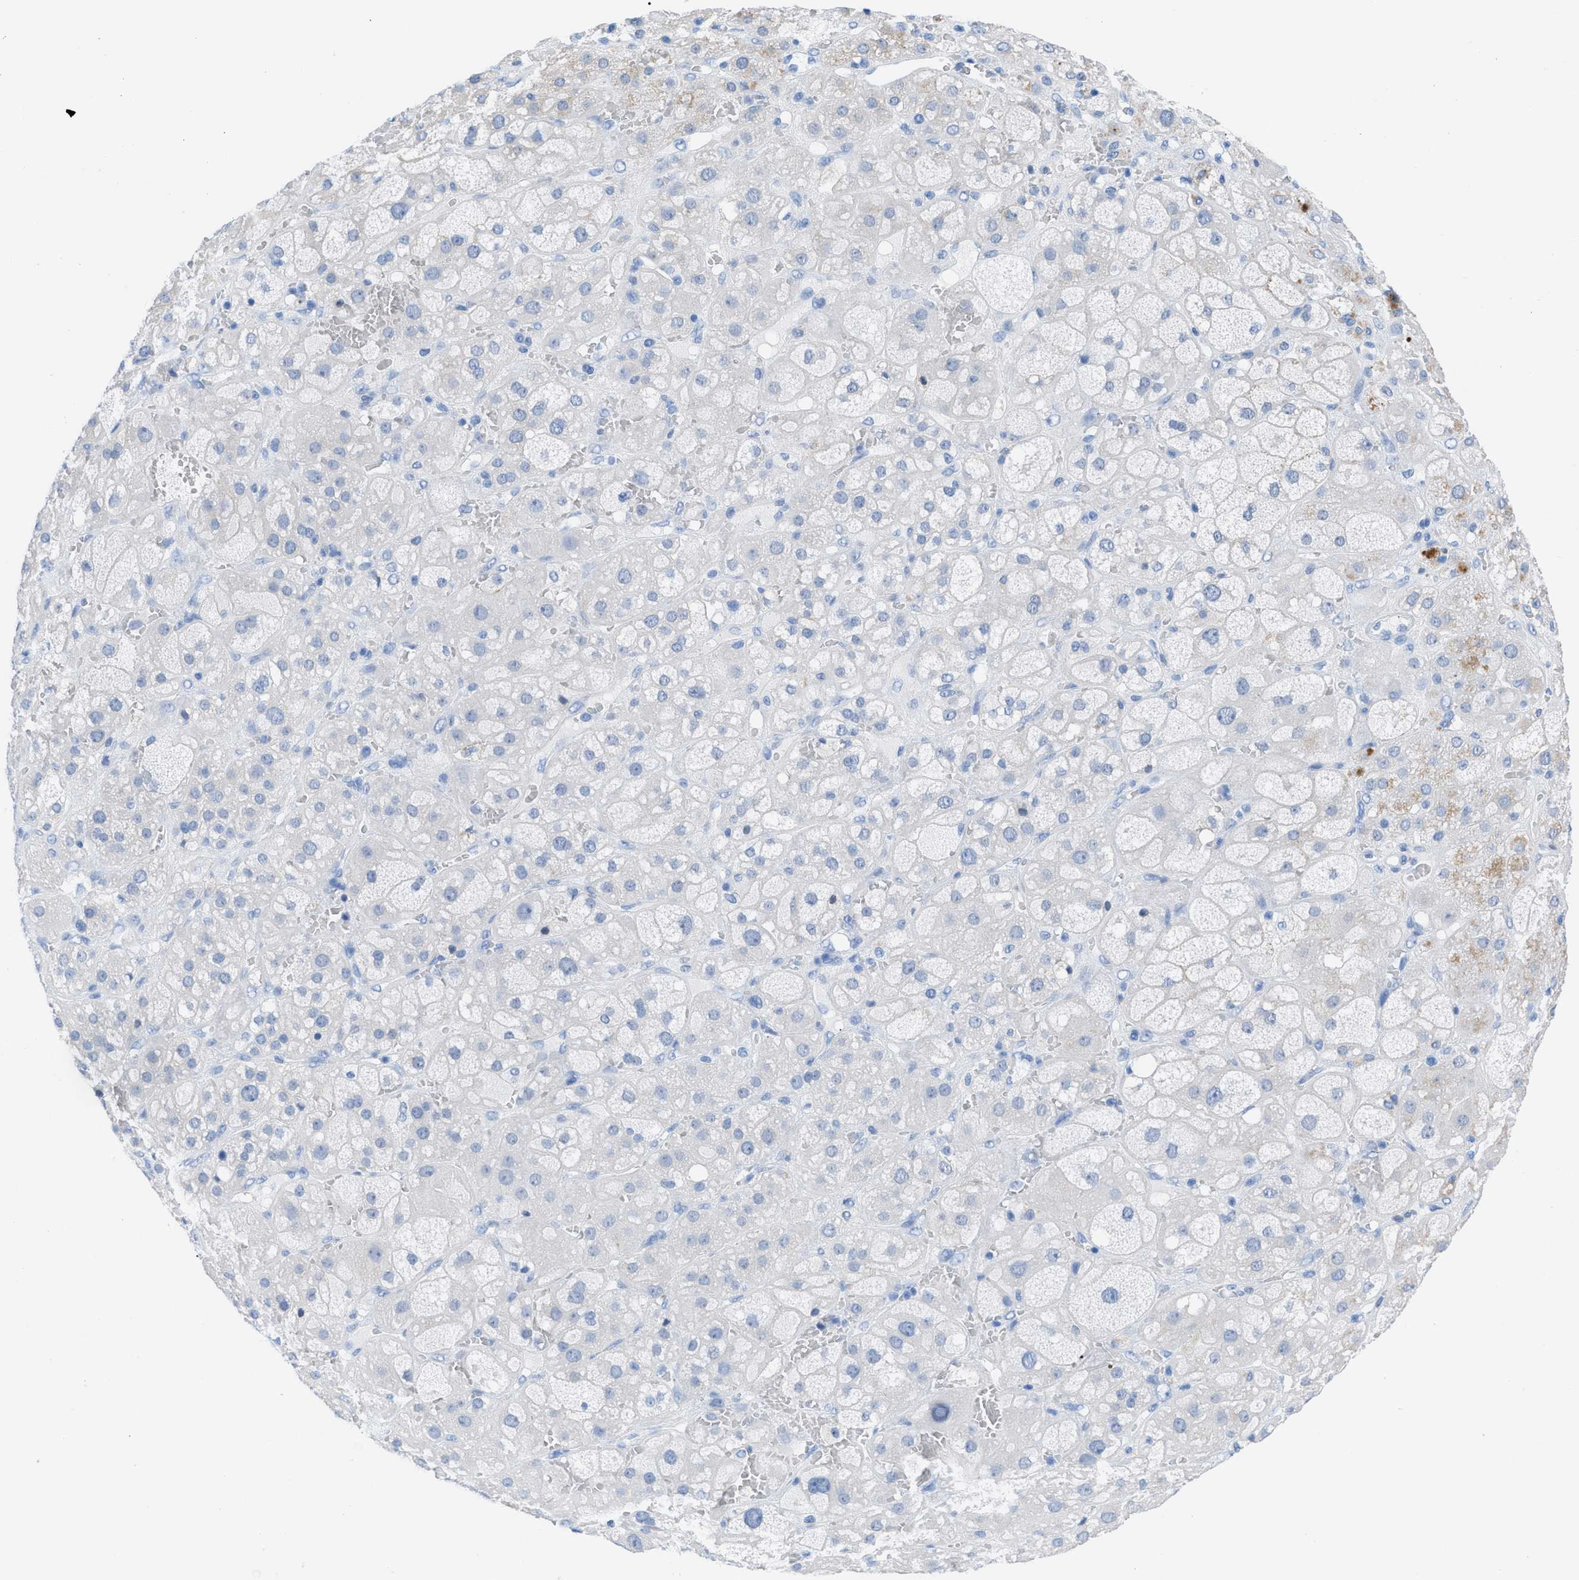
{"staining": {"intensity": "negative", "quantity": "none", "location": "none"}, "tissue": "adrenal gland", "cell_type": "Glandular cells", "image_type": "normal", "snomed": [{"axis": "morphology", "description": "Normal tissue, NOS"}, {"axis": "topography", "description": "Adrenal gland"}], "caption": "The immunohistochemistry photomicrograph has no significant staining in glandular cells of adrenal gland.", "gene": "TCL1A", "patient": {"sex": "female", "age": 47}}